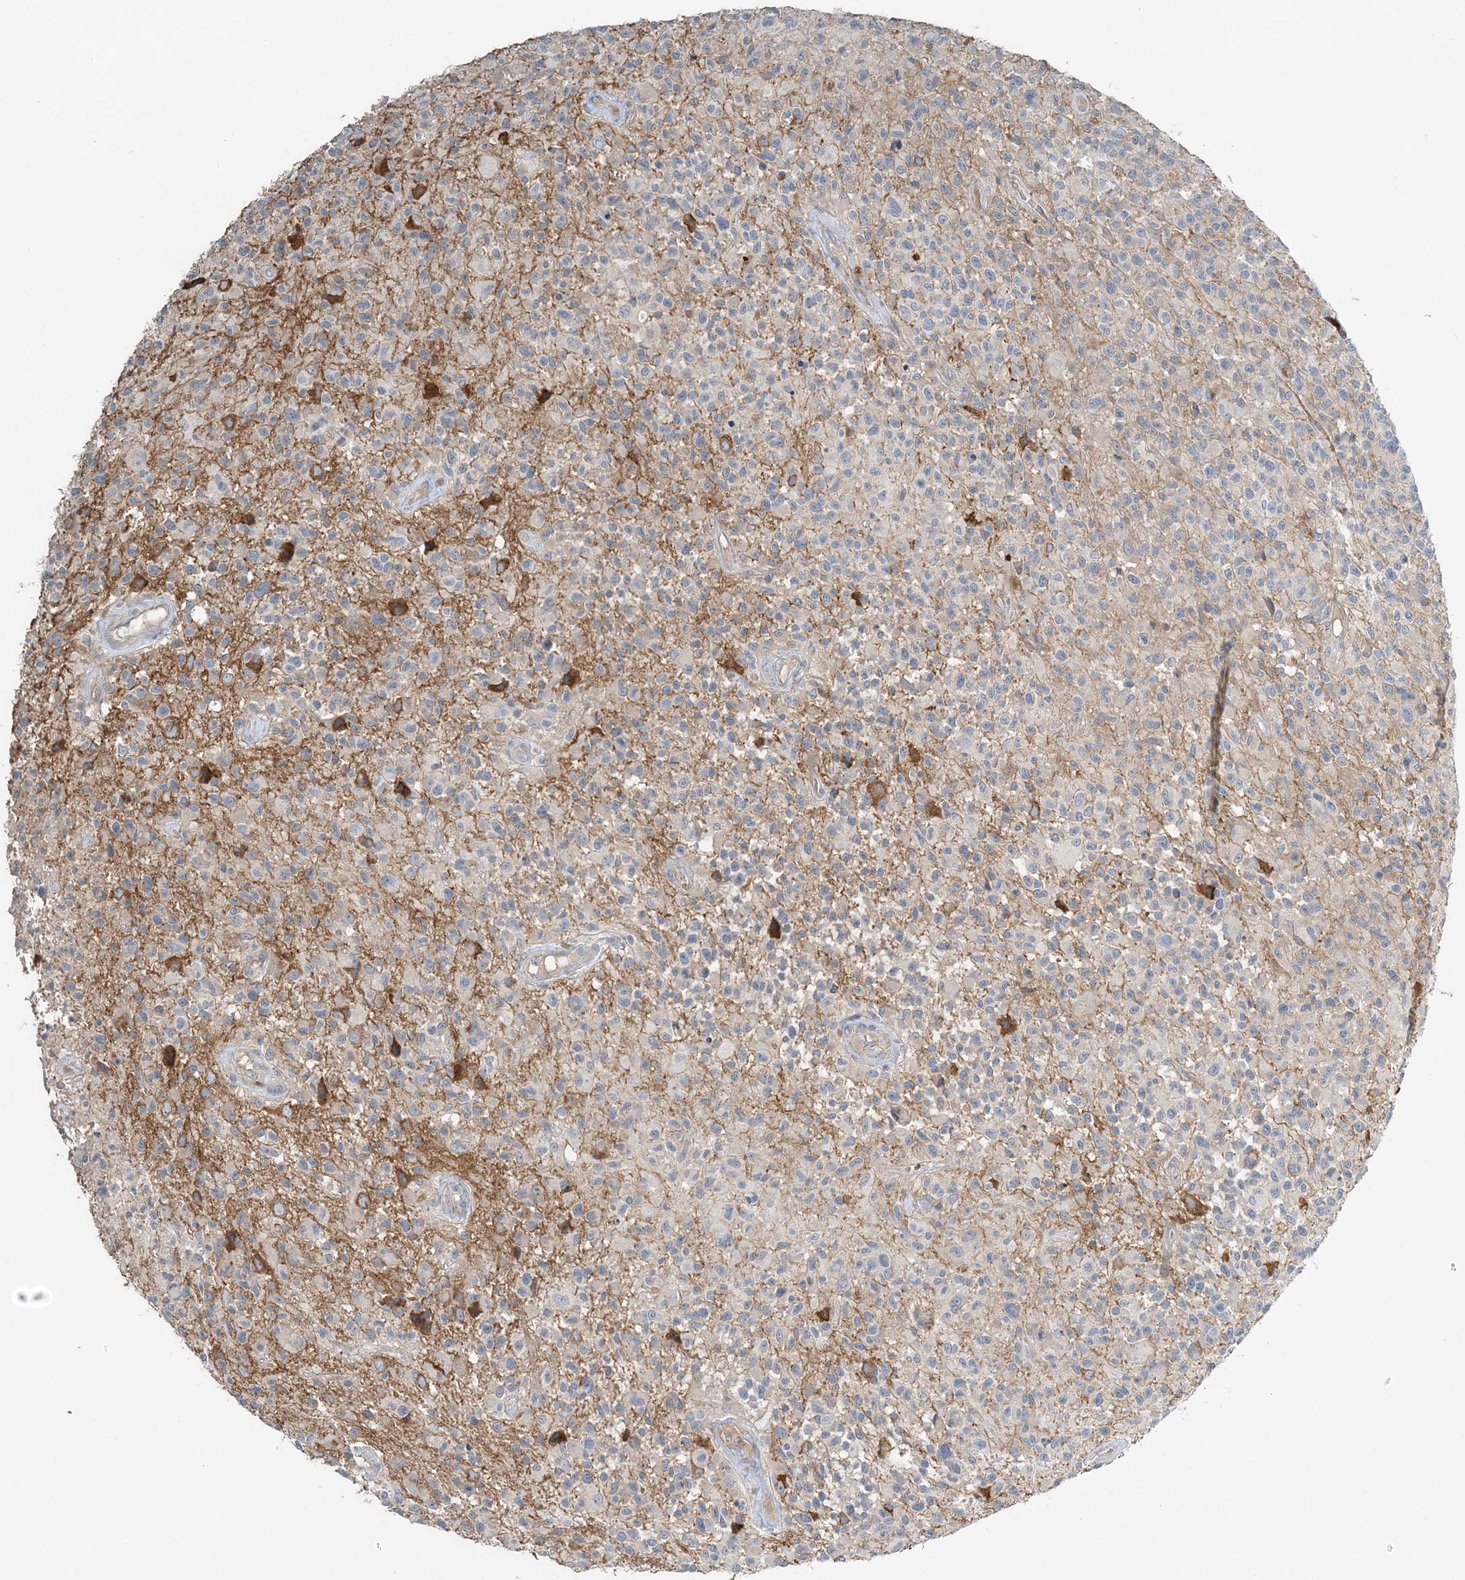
{"staining": {"intensity": "negative", "quantity": "none", "location": "none"}, "tissue": "glioma", "cell_type": "Tumor cells", "image_type": "cancer", "snomed": [{"axis": "morphology", "description": "Glioma, malignant, High grade"}, {"axis": "morphology", "description": "Glioblastoma, NOS"}, {"axis": "topography", "description": "Brain"}], "caption": "This is an IHC micrograph of malignant glioma (high-grade). There is no staining in tumor cells.", "gene": "SLC4A10", "patient": {"sex": "male", "age": 60}}